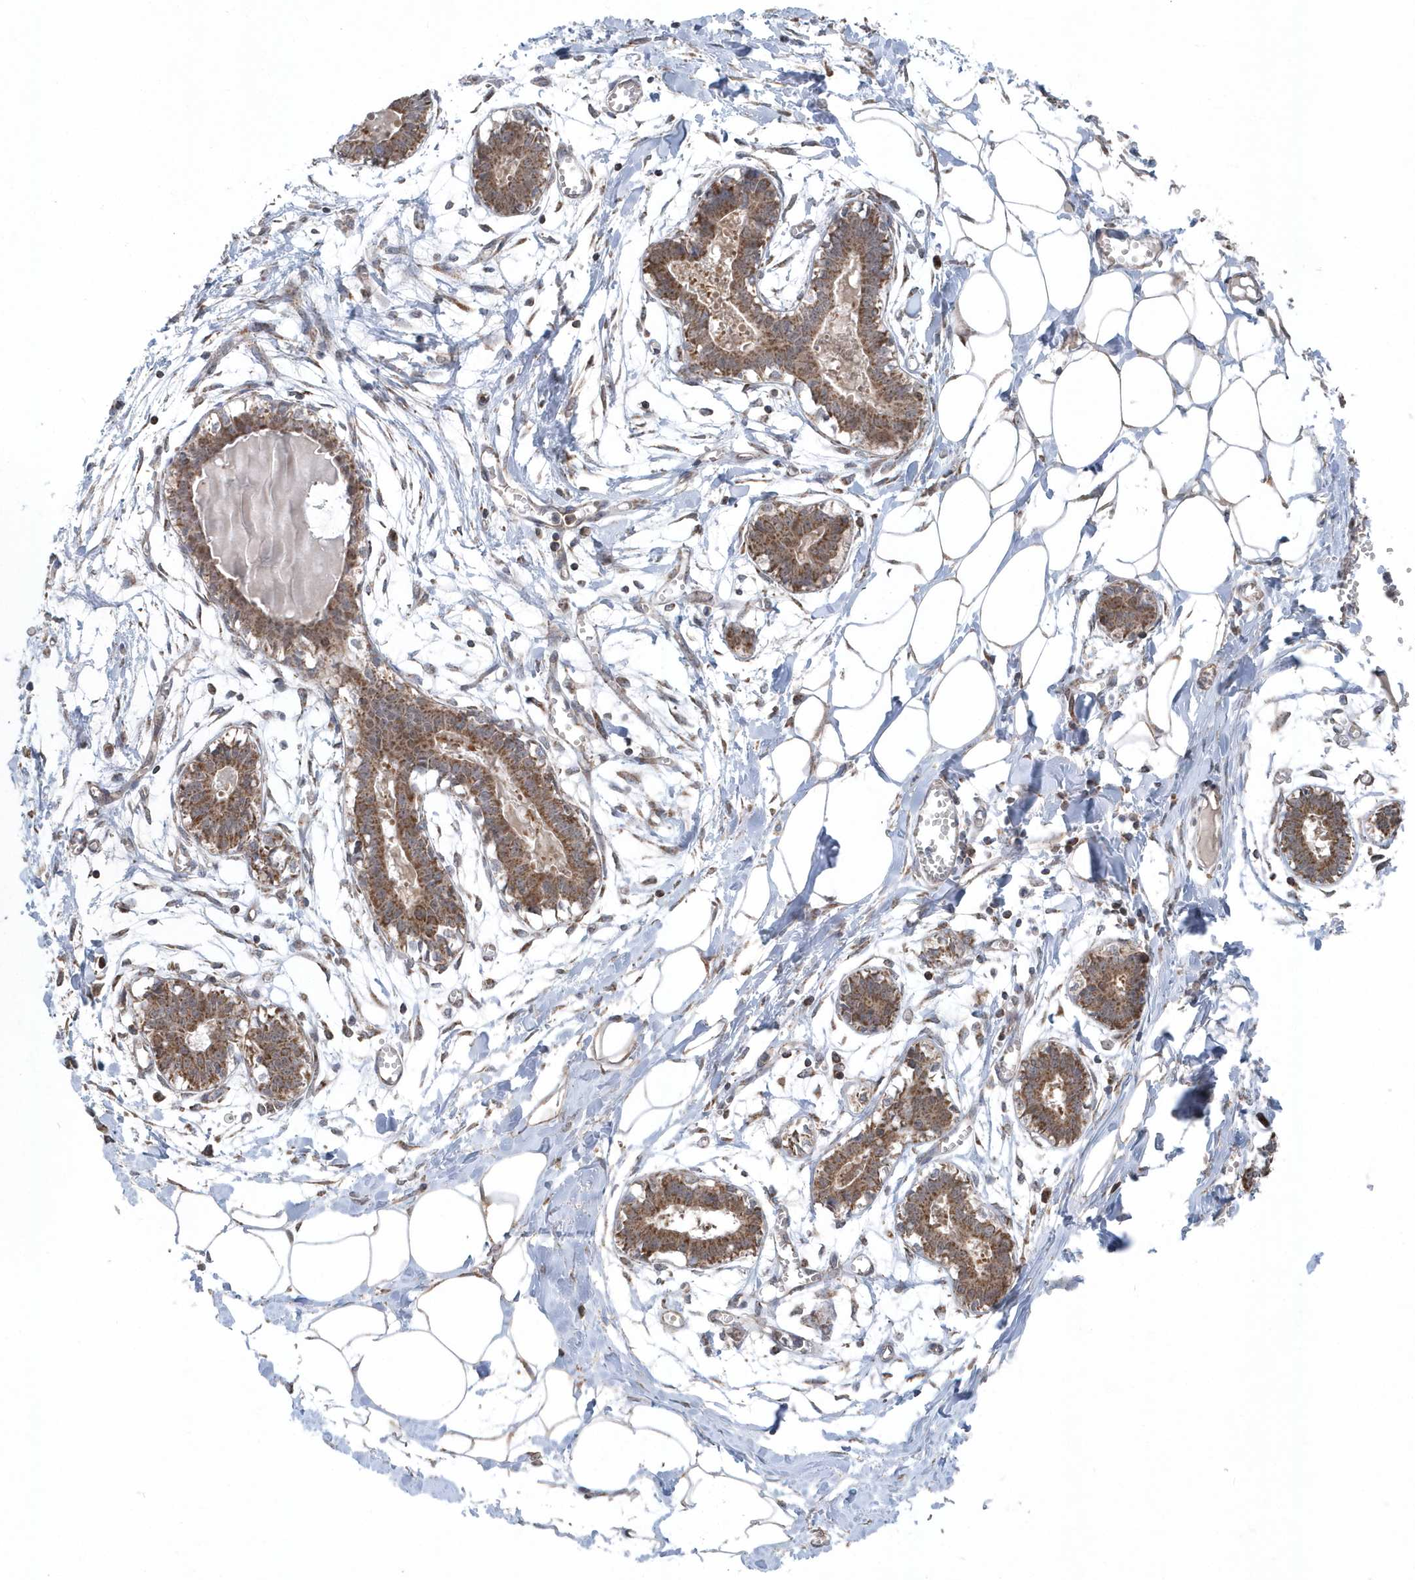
{"staining": {"intensity": "moderate", "quantity": ">75%", "location": "cytoplasmic/membranous"}, "tissue": "breast", "cell_type": "Adipocytes", "image_type": "normal", "snomed": [{"axis": "morphology", "description": "Normal tissue, NOS"}, {"axis": "topography", "description": "Breast"}], "caption": "Immunohistochemical staining of benign human breast demonstrates medium levels of moderate cytoplasmic/membranous staining in about >75% of adipocytes.", "gene": "PPP1R7", "patient": {"sex": "female", "age": 27}}